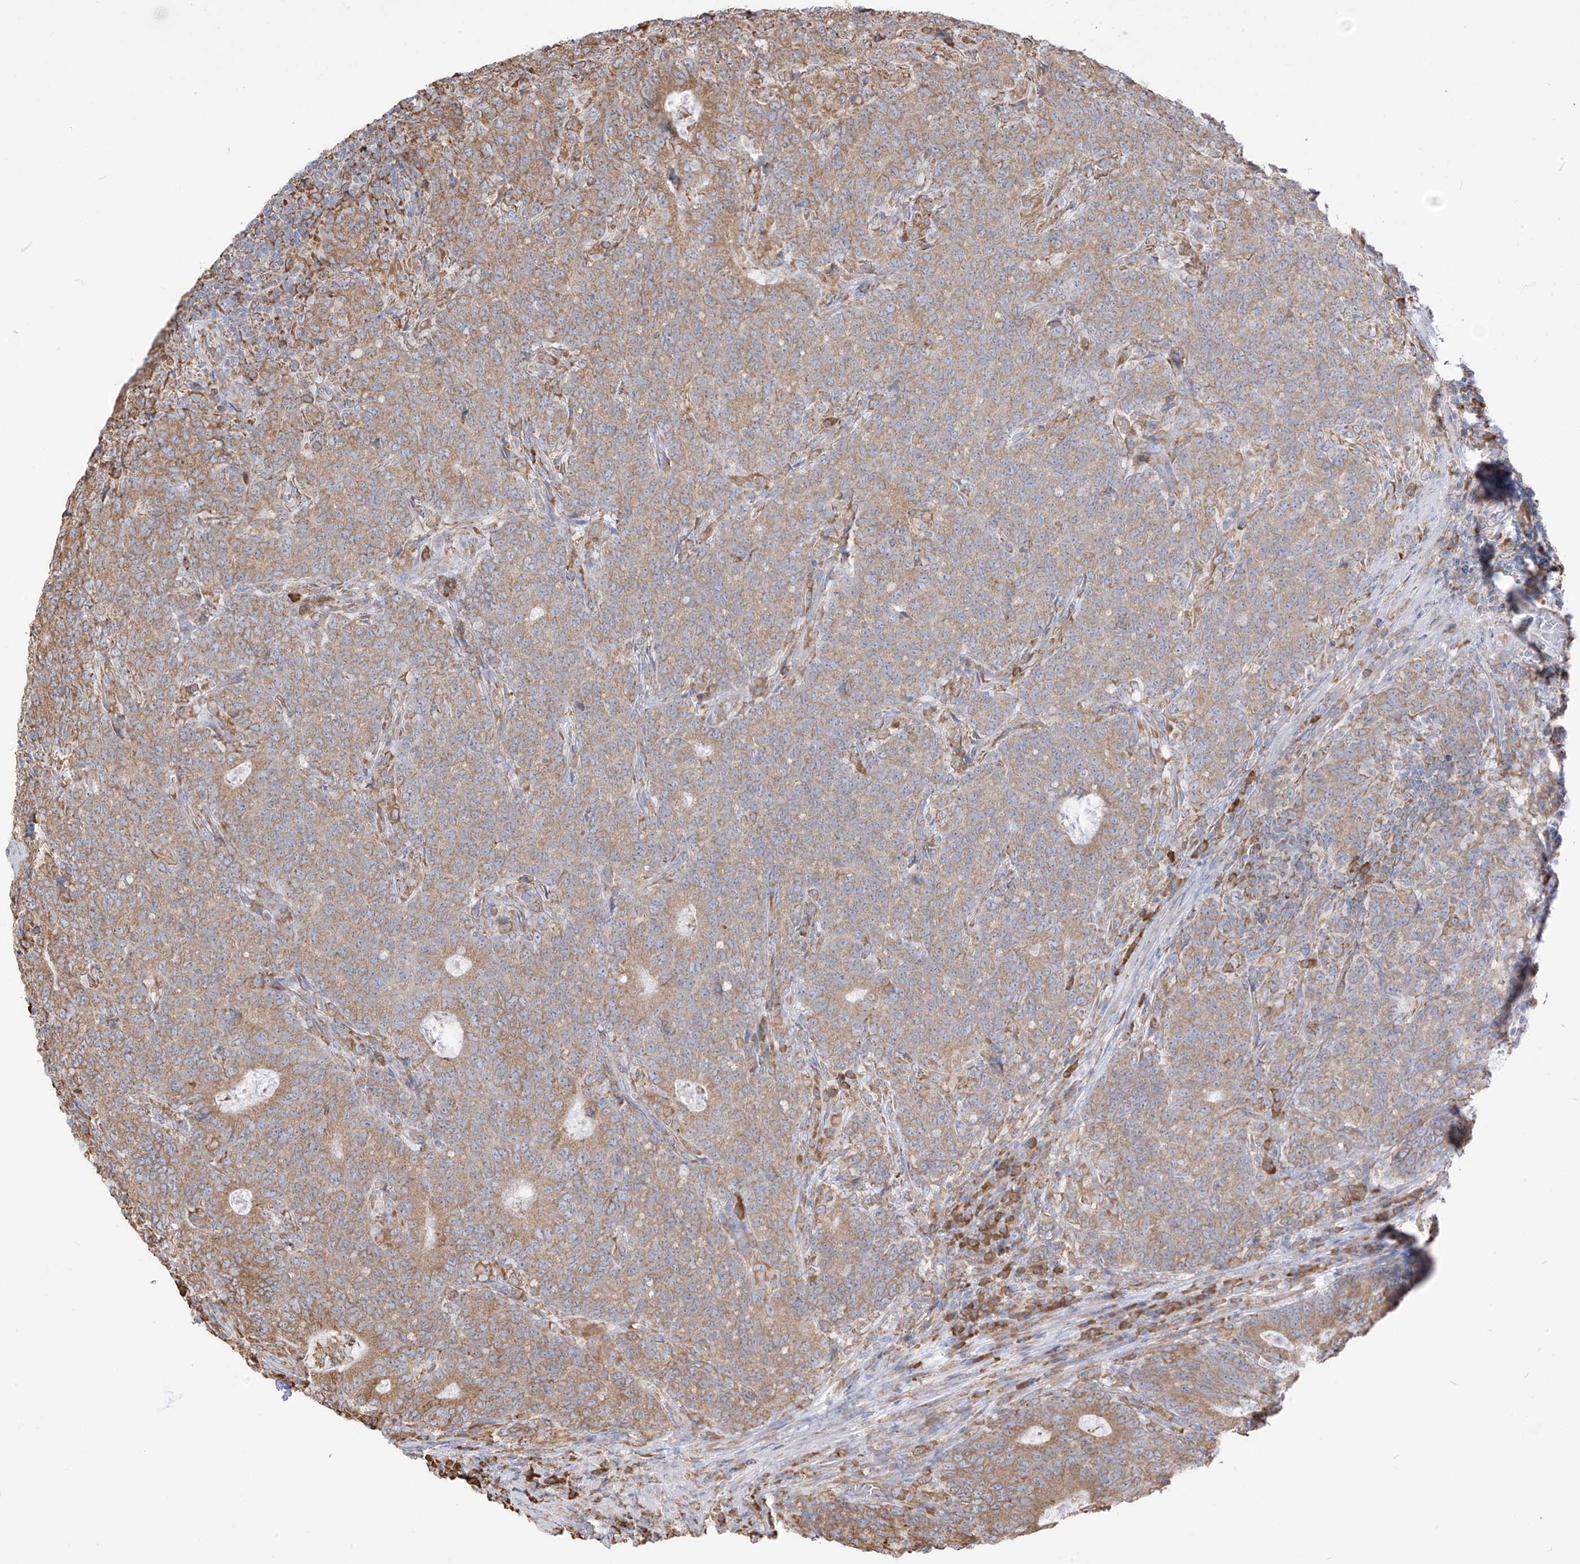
{"staining": {"intensity": "moderate", "quantity": ">75%", "location": "cytoplasmic/membranous"}, "tissue": "colorectal cancer", "cell_type": "Tumor cells", "image_type": "cancer", "snomed": [{"axis": "morphology", "description": "Normal tissue, NOS"}, {"axis": "morphology", "description": "Adenocarcinoma, NOS"}, {"axis": "topography", "description": "Colon"}], "caption": "Immunohistochemical staining of adenocarcinoma (colorectal) exhibits medium levels of moderate cytoplasmic/membranous positivity in about >75% of tumor cells. Immunohistochemistry (ihc) stains the protein of interest in brown and the nuclei are stained blue.", "gene": "PDIA6", "patient": {"sex": "female", "age": 75}}